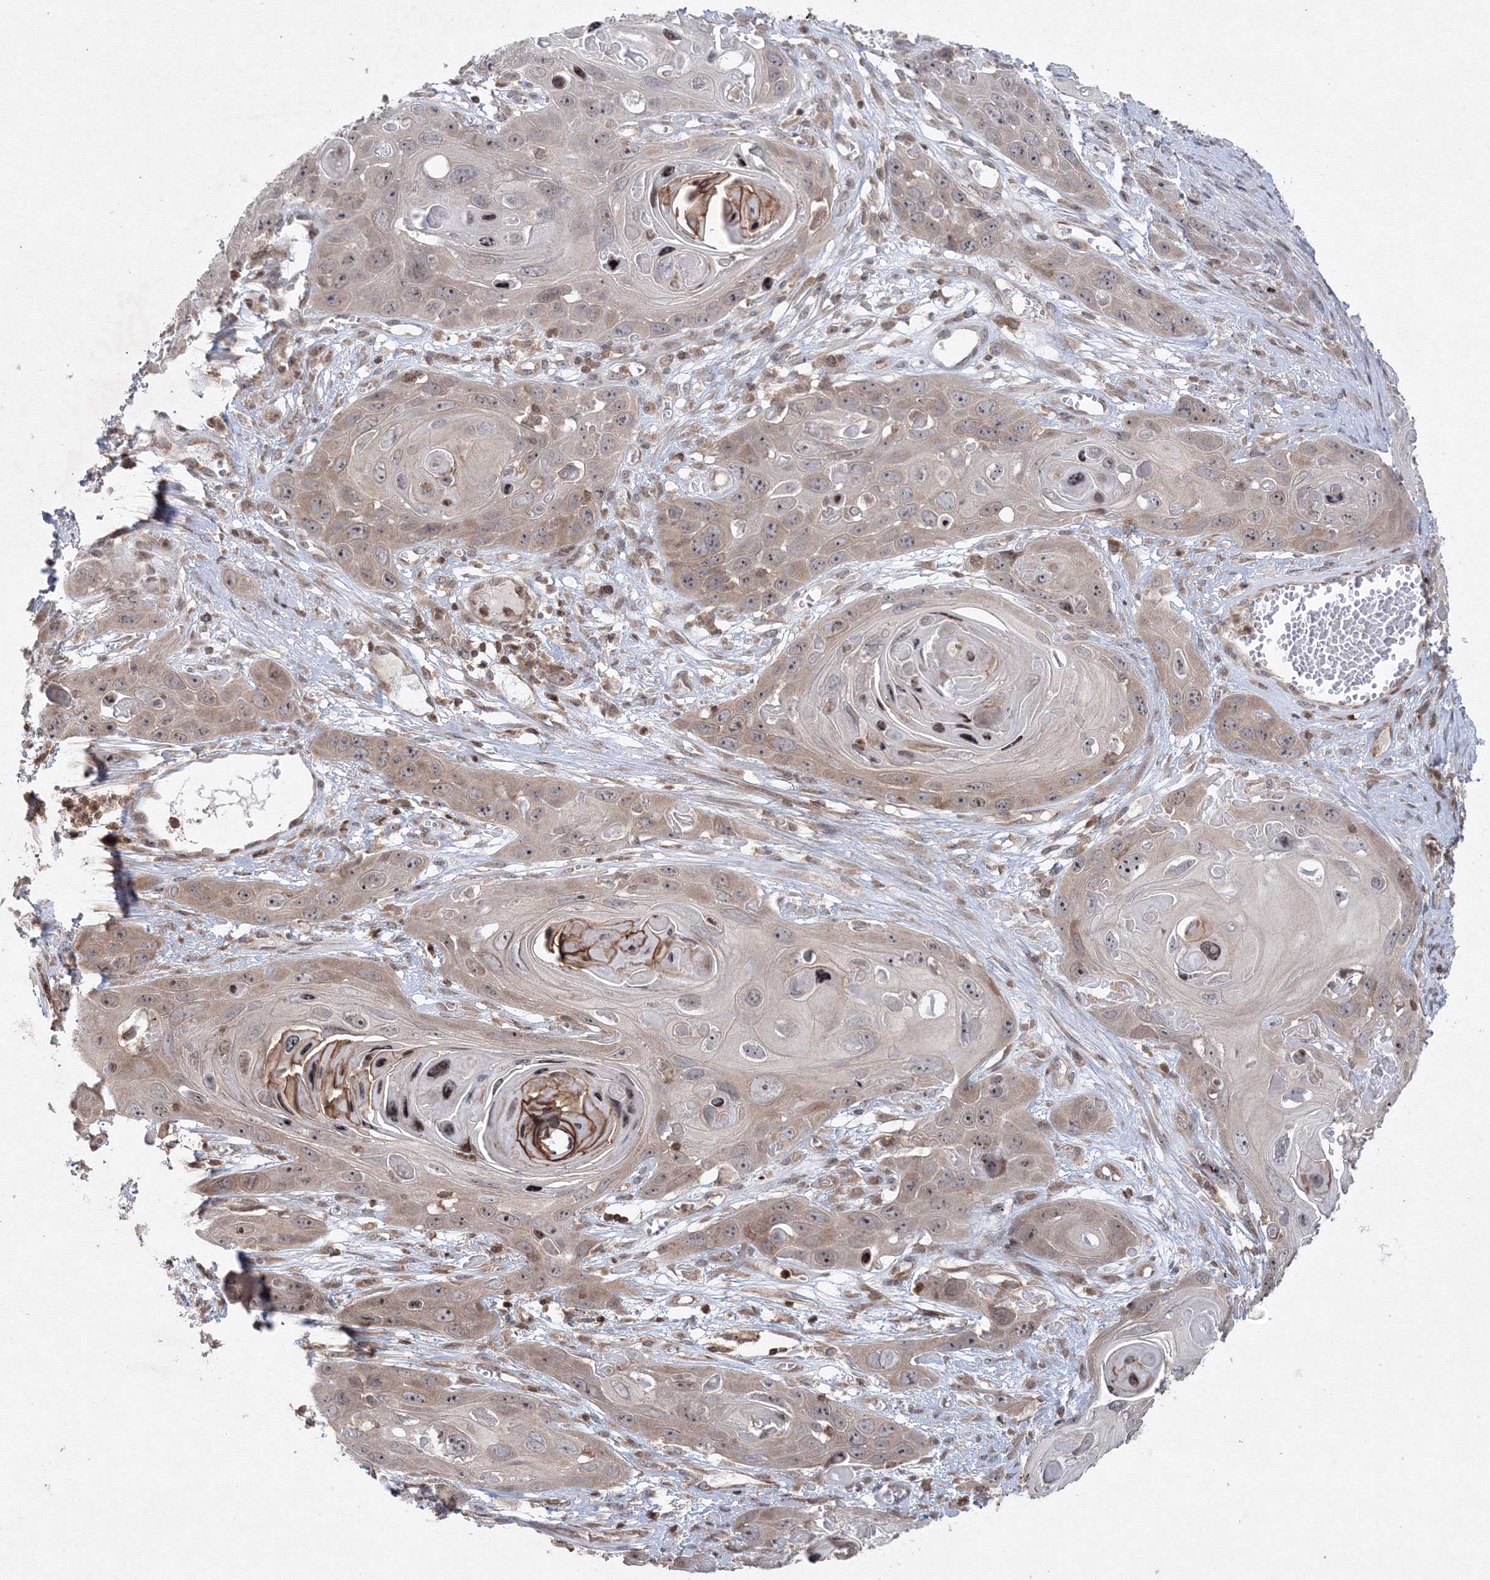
{"staining": {"intensity": "weak", "quantity": ">75%", "location": "cytoplasmic/membranous"}, "tissue": "skin cancer", "cell_type": "Tumor cells", "image_type": "cancer", "snomed": [{"axis": "morphology", "description": "Squamous cell carcinoma, NOS"}, {"axis": "topography", "description": "Skin"}], "caption": "Skin cancer was stained to show a protein in brown. There is low levels of weak cytoplasmic/membranous positivity in about >75% of tumor cells.", "gene": "MKRN2", "patient": {"sex": "male", "age": 55}}